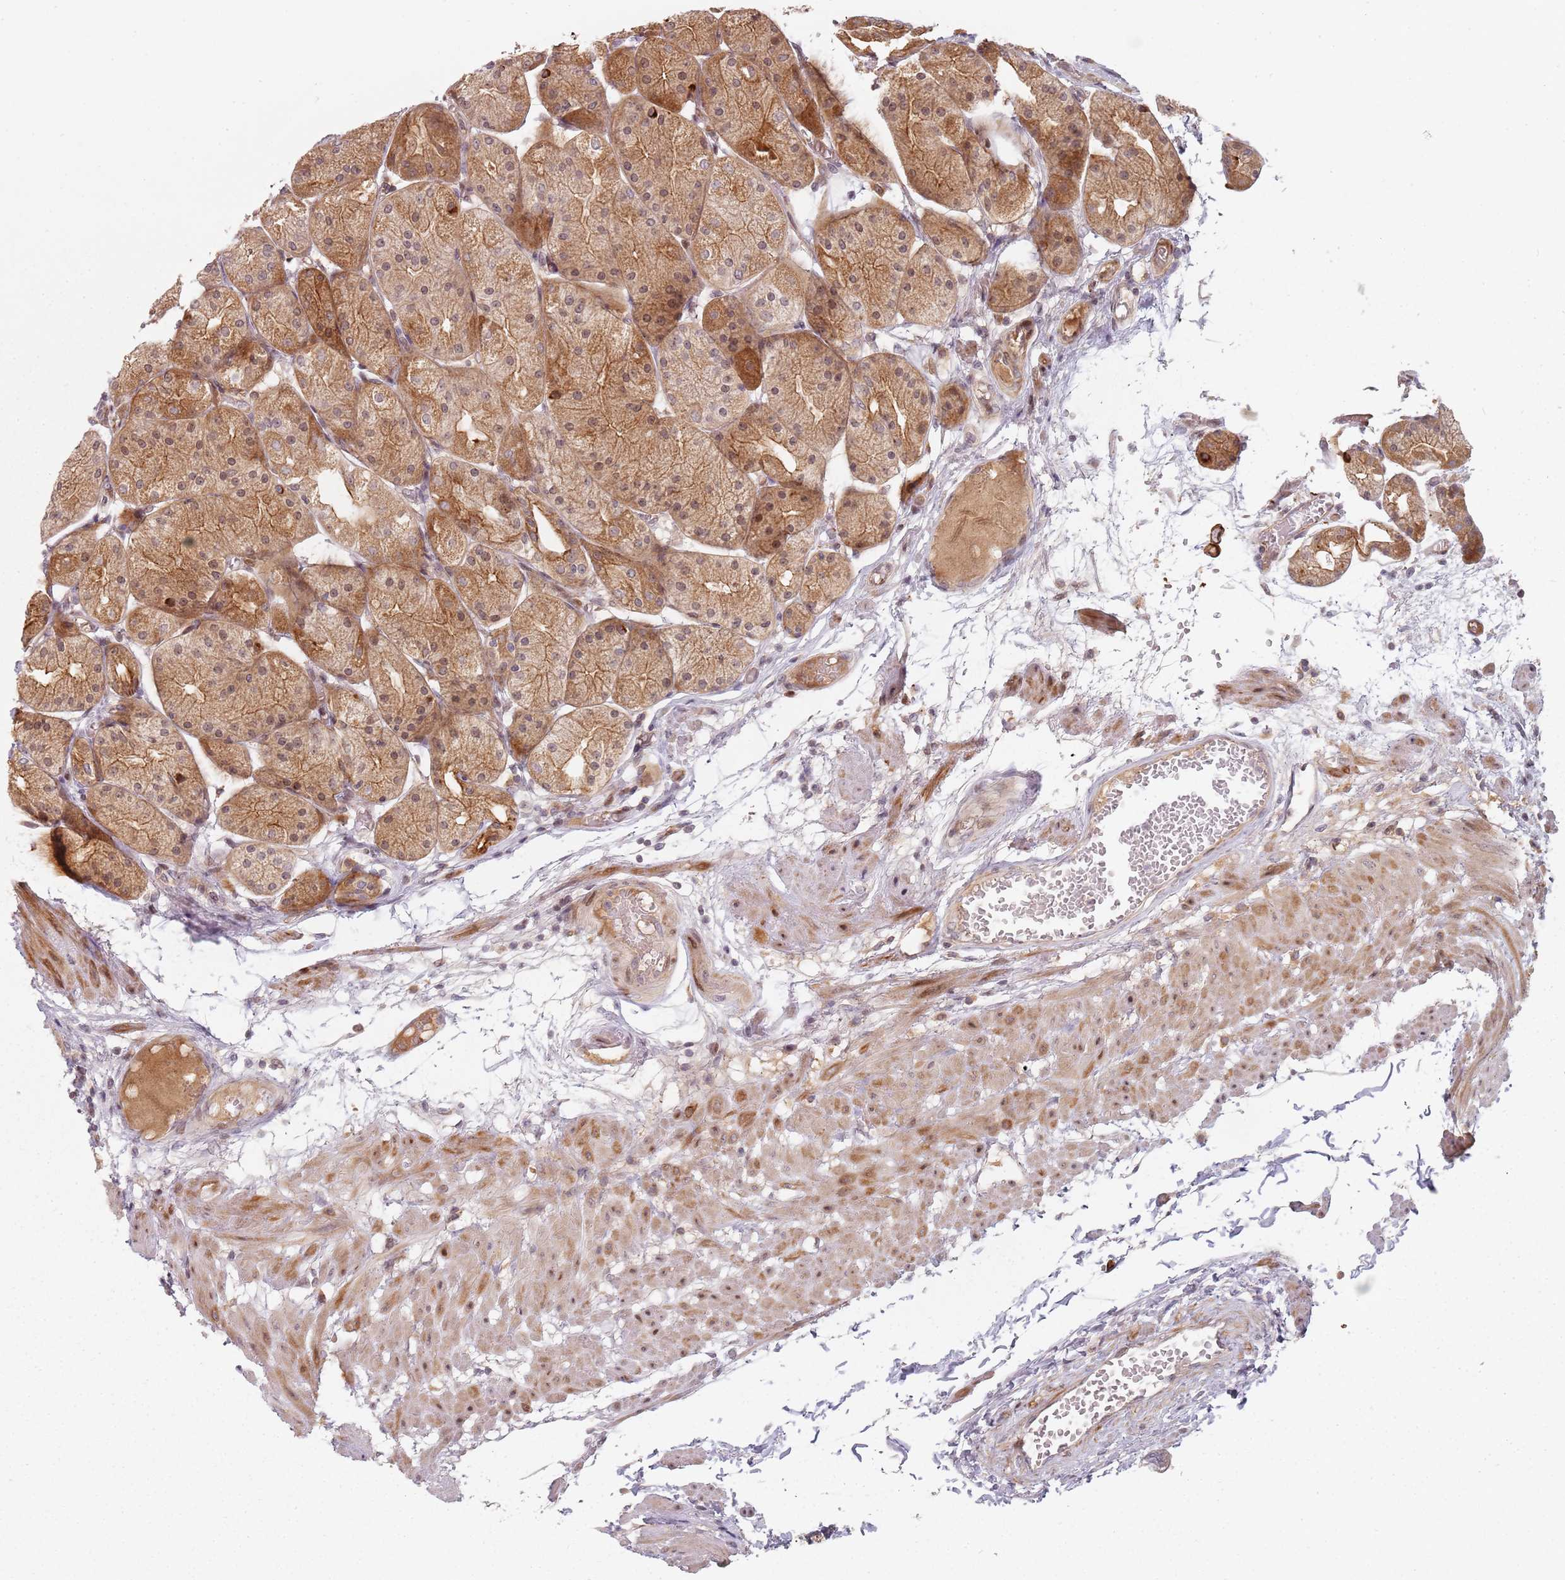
{"staining": {"intensity": "strong", "quantity": ">75%", "location": "cytoplasmic/membranous"}, "tissue": "stomach", "cell_type": "Glandular cells", "image_type": "normal", "snomed": [{"axis": "morphology", "description": "Normal tissue, NOS"}, {"axis": "topography", "description": "Stomach, upper"}], "caption": "Immunohistochemical staining of normal stomach displays high levels of strong cytoplasmic/membranous positivity in about >75% of glandular cells.", "gene": "RPS6KA2", "patient": {"sex": "male", "age": 72}}